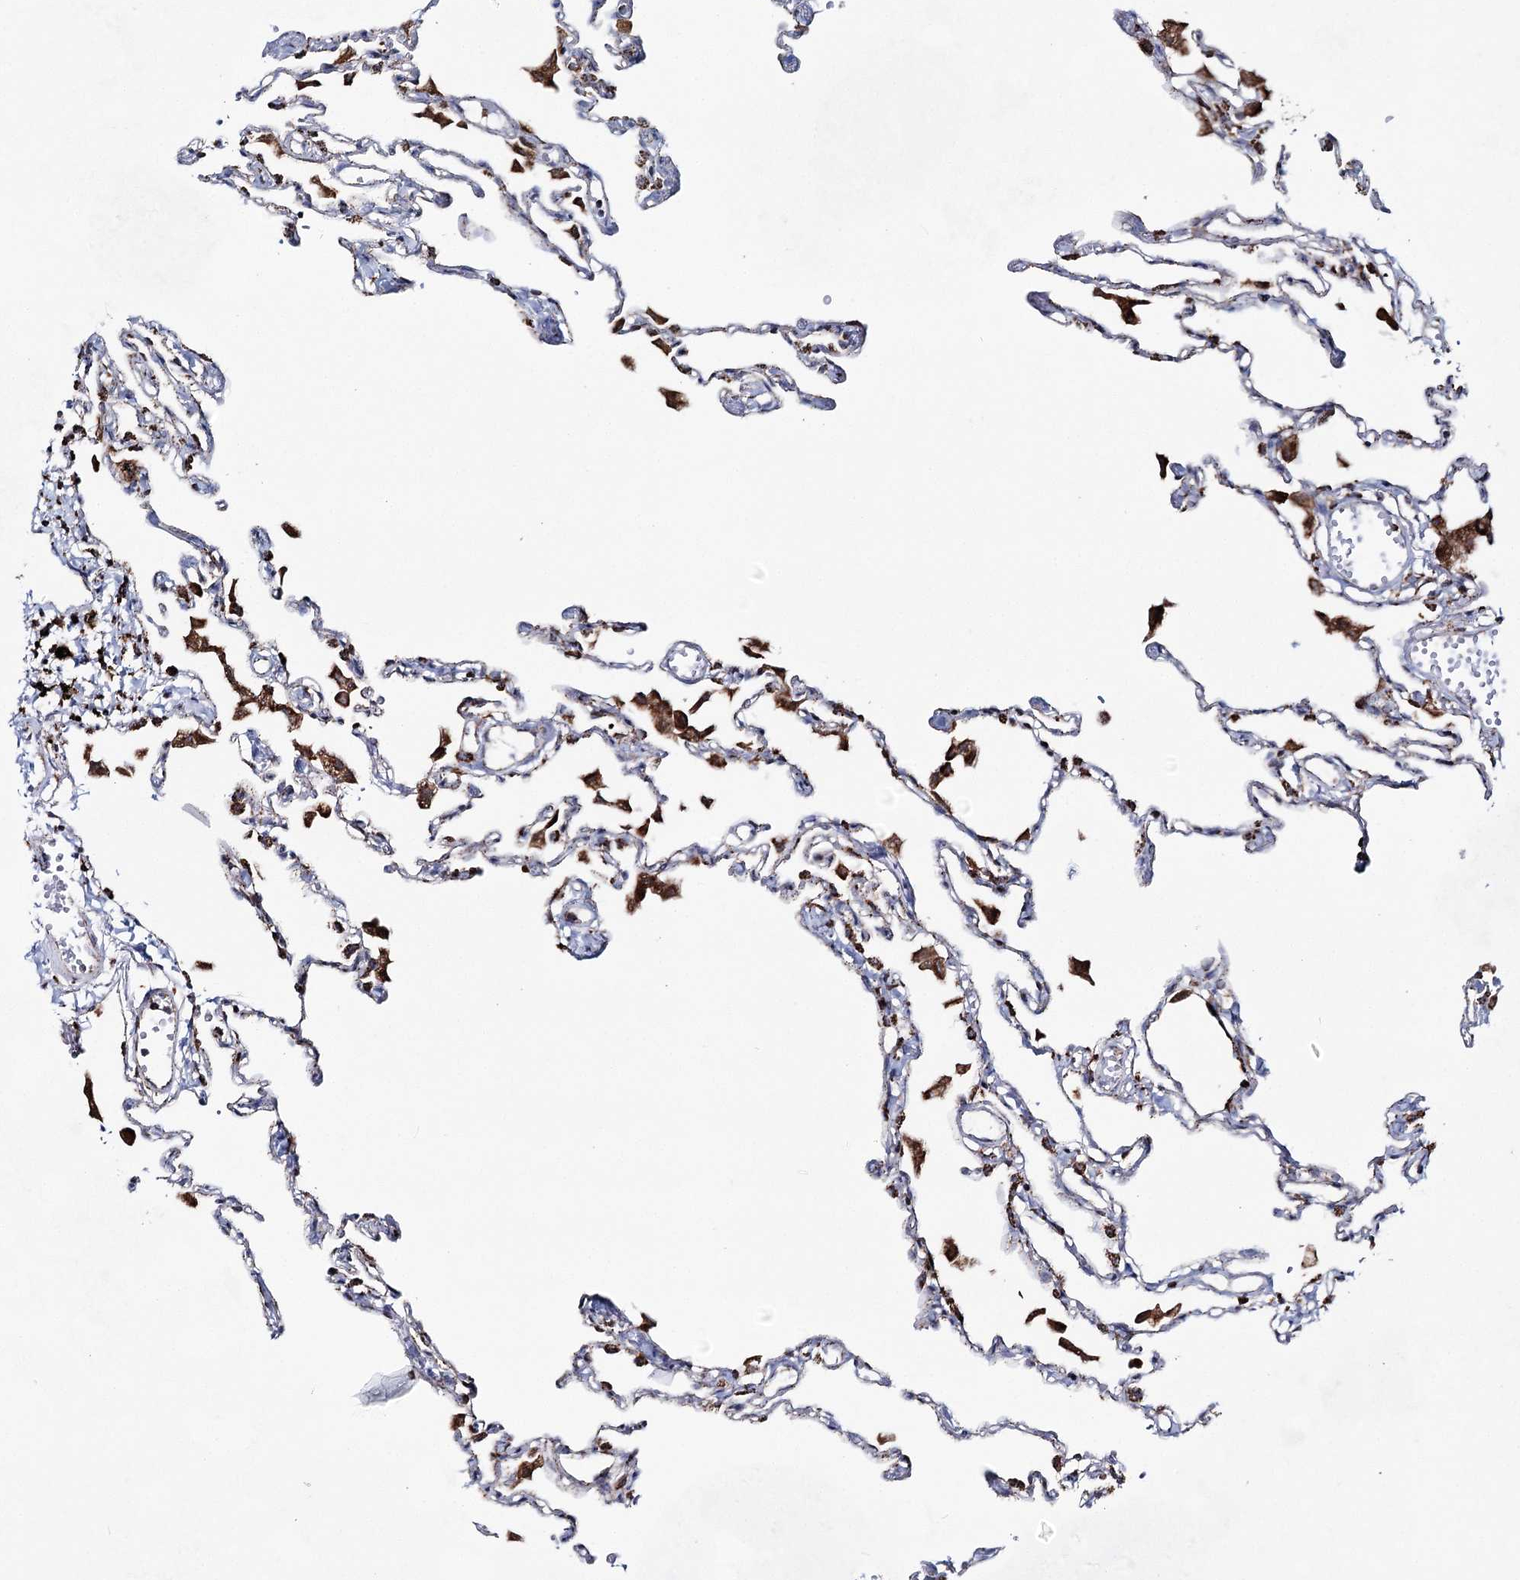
{"staining": {"intensity": "moderate", "quantity": "<25%", "location": "cytoplasmic/membranous"}, "tissue": "lung", "cell_type": "Alveolar cells", "image_type": "normal", "snomed": [{"axis": "morphology", "description": "Normal tissue, NOS"}, {"axis": "topography", "description": "Lung"}], "caption": "Normal lung shows moderate cytoplasmic/membranous expression in approximately <25% of alveolar cells.", "gene": "CWF19L1", "patient": {"sex": "female", "age": 49}}